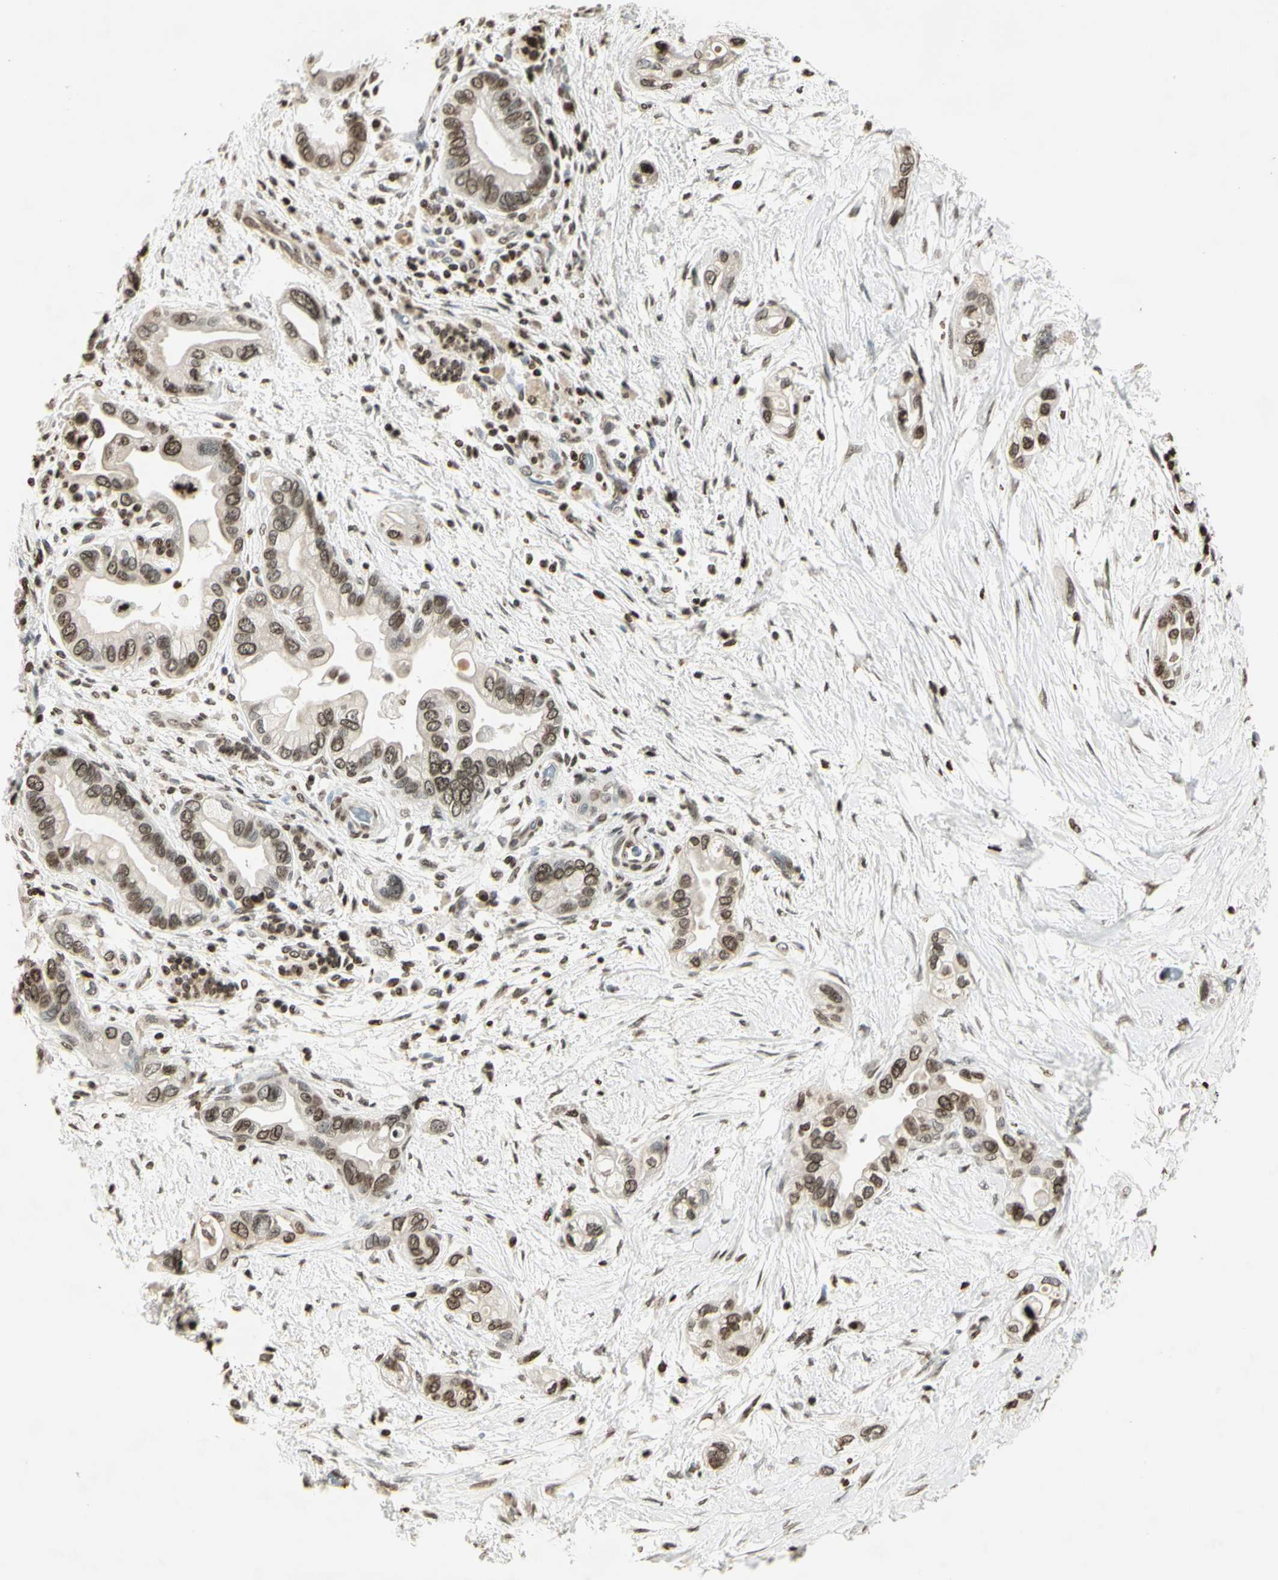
{"staining": {"intensity": "moderate", "quantity": ">75%", "location": "nuclear"}, "tissue": "pancreatic cancer", "cell_type": "Tumor cells", "image_type": "cancer", "snomed": [{"axis": "morphology", "description": "Adenocarcinoma, NOS"}, {"axis": "topography", "description": "Pancreas"}], "caption": "Human pancreatic cancer stained with a protein marker demonstrates moderate staining in tumor cells.", "gene": "RORA", "patient": {"sex": "female", "age": 77}}